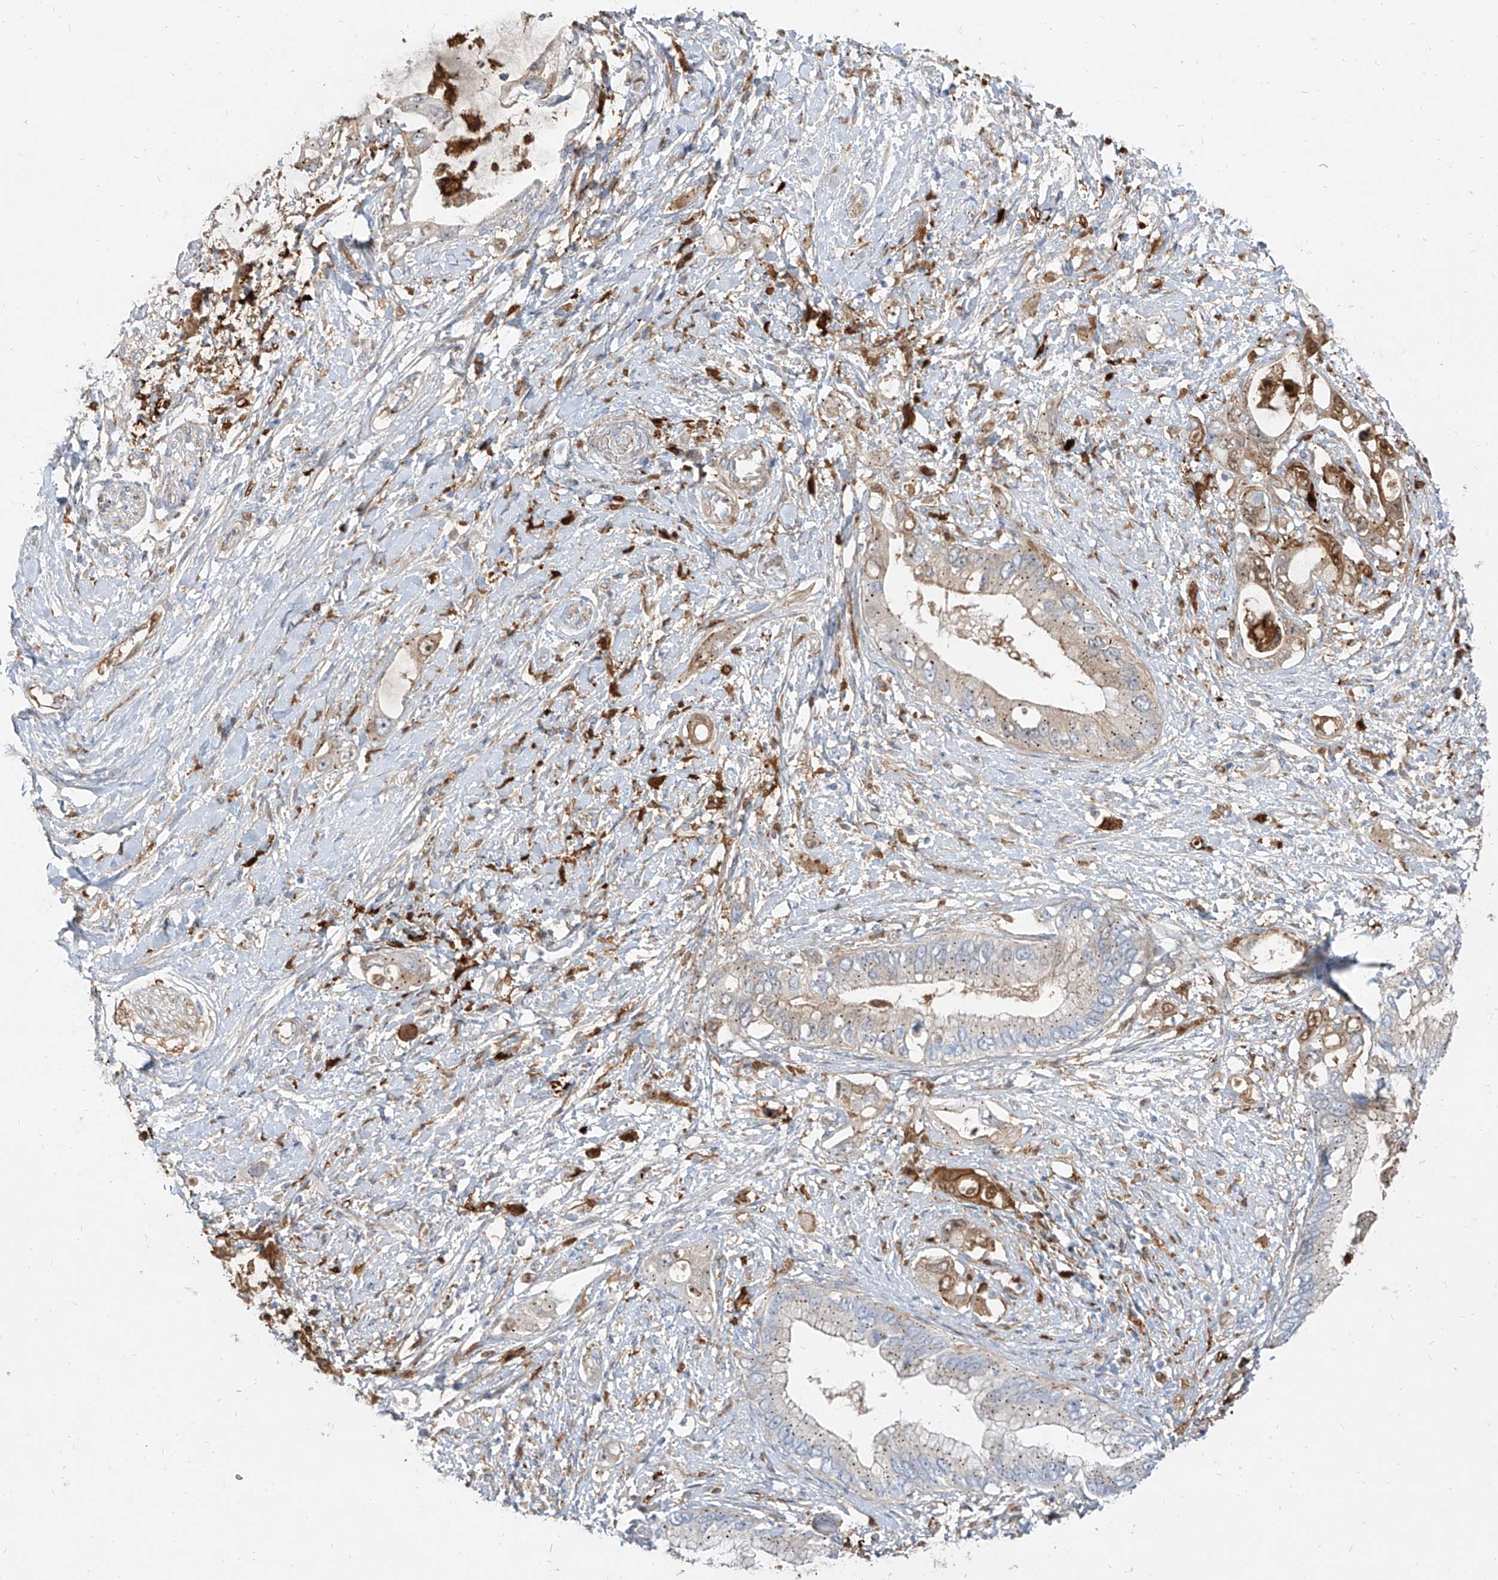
{"staining": {"intensity": "weak", "quantity": "<25%", "location": "cytoplasmic/membranous"}, "tissue": "pancreatic cancer", "cell_type": "Tumor cells", "image_type": "cancer", "snomed": [{"axis": "morphology", "description": "Inflammation, NOS"}, {"axis": "morphology", "description": "Adenocarcinoma, NOS"}, {"axis": "topography", "description": "Pancreas"}], "caption": "This is a image of immunohistochemistry (IHC) staining of pancreatic cancer (adenocarcinoma), which shows no expression in tumor cells.", "gene": "KYNU", "patient": {"sex": "female", "age": 56}}